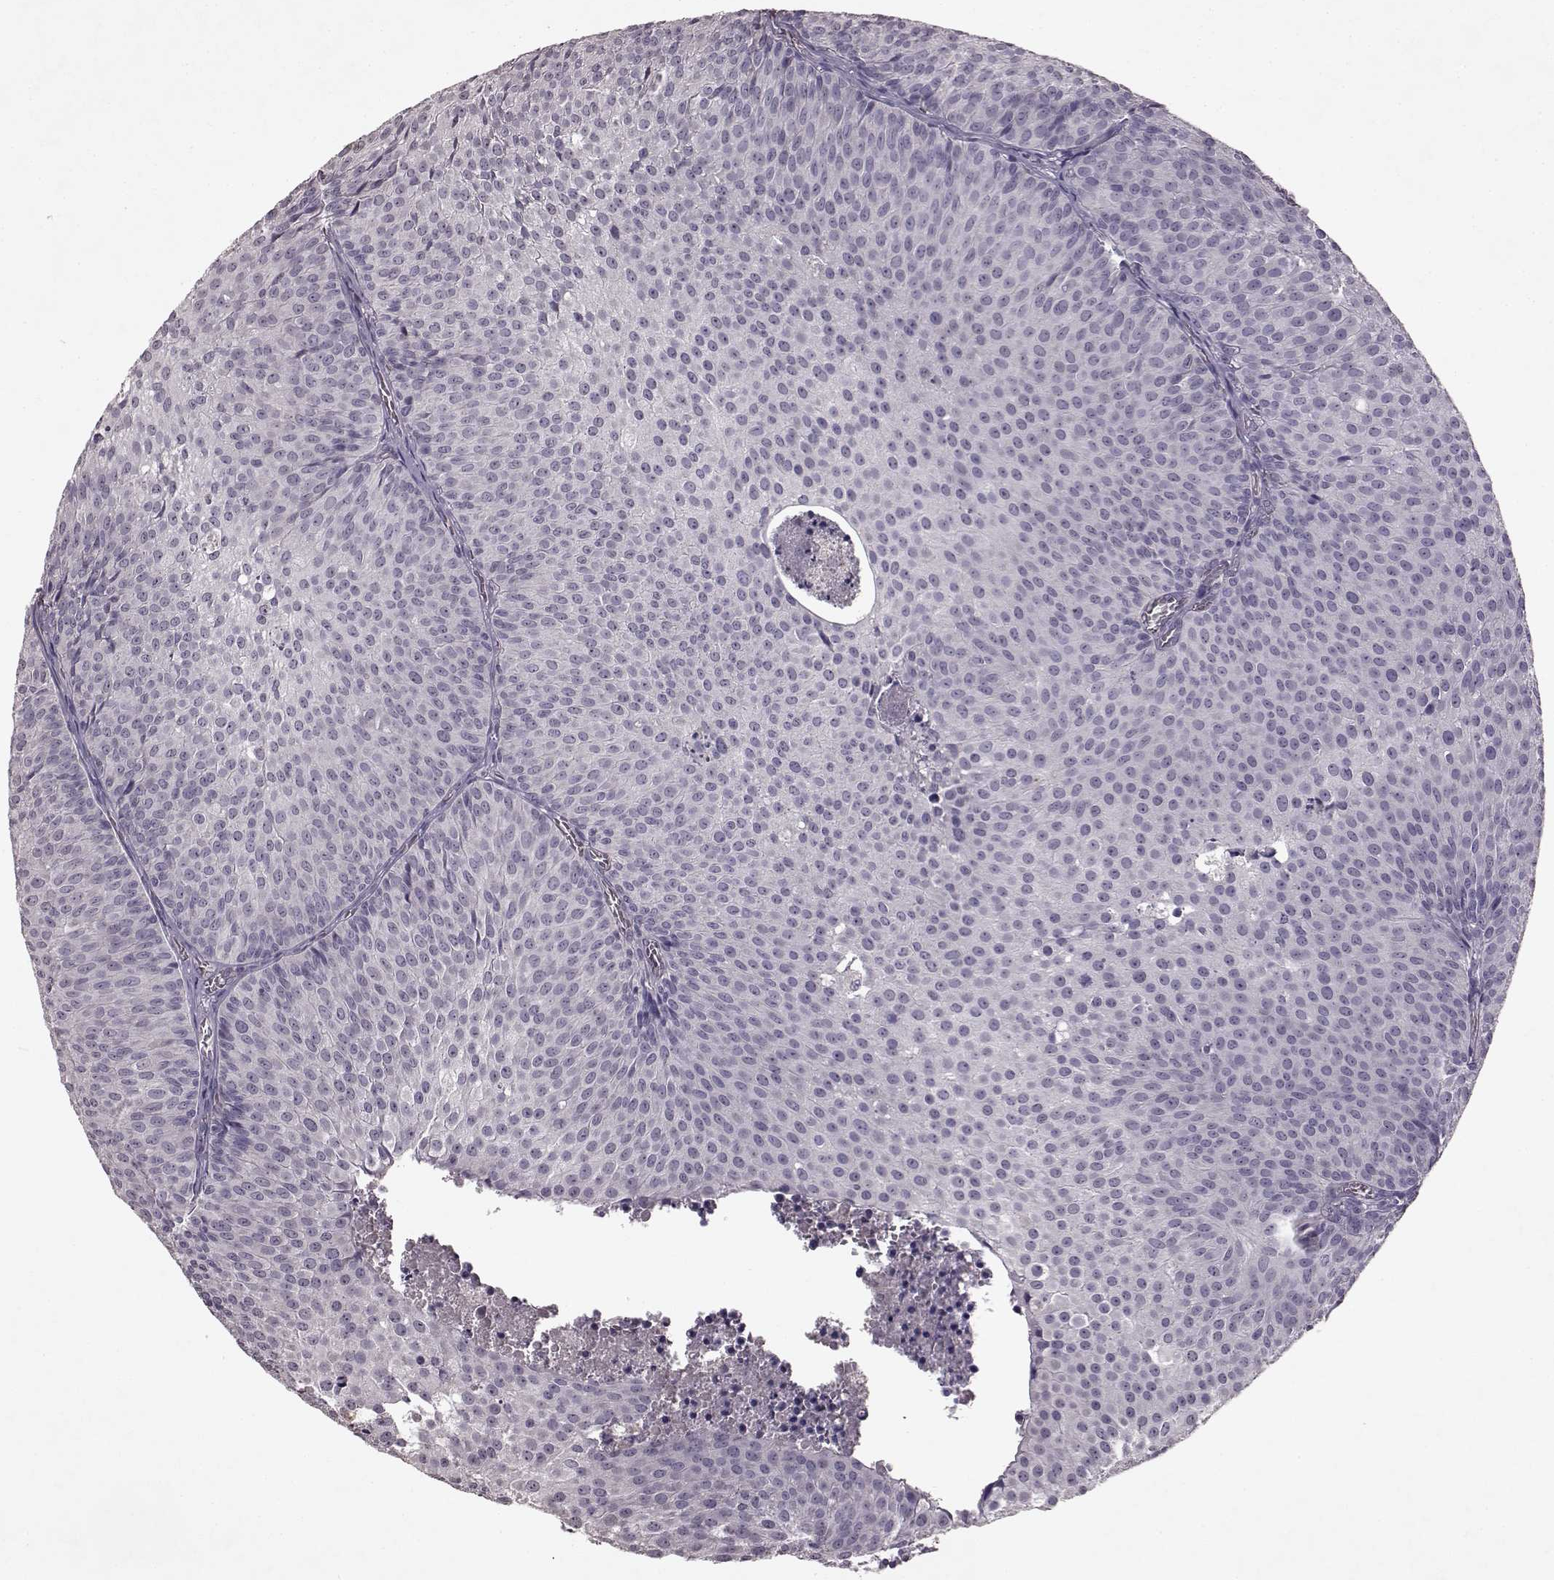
{"staining": {"intensity": "negative", "quantity": "none", "location": "none"}, "tissue": "urothelial cancer", "cell_type": "Tumor cells", "image_type": "cancer", "snomed": [{"axis": "morphology", "description": "Urothelial carcinoma, Low grade"}, {"axis": "topography", "description": "Urinary bladder"}], "caption": "This micrograph is of low-grade urothelial carcinoma stained with immunohistochemistry to label a protein in brown with the nuclei are counter-stained blue. There is no staining in tumor cells.", "gene": "FRRS1L", "patient": {"sex": "male", "age": 63}}